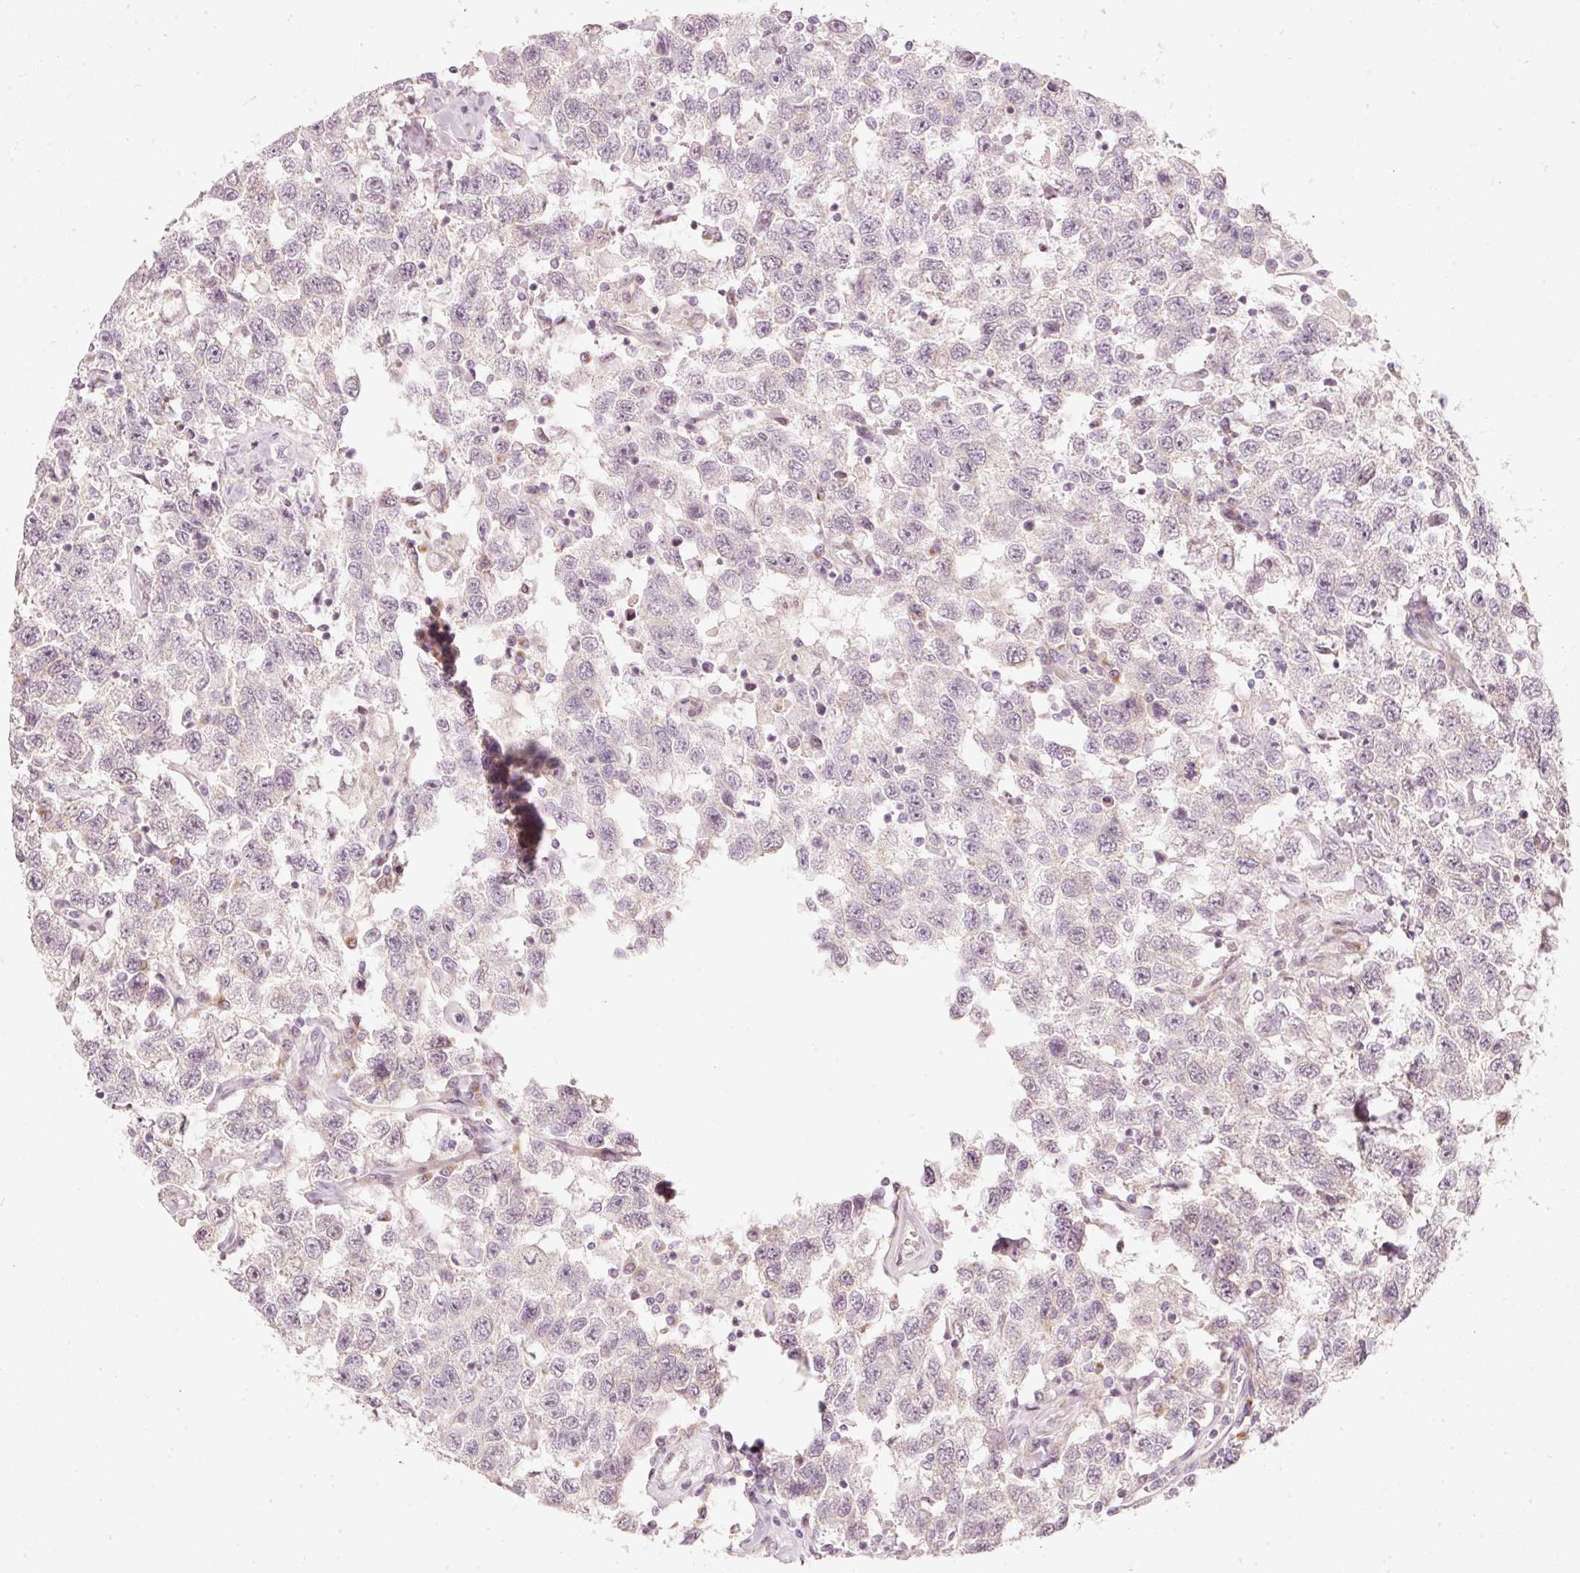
{"staining": {"intensity": "negative", "quantity": "none", "location": "none"}, "tissue": "testis cancer", "cell_type": "Tumor cells", "image_type": "cancer", "snomed": [{"axis": "morphology", "description": "Seminoma, NOS"}, {"axis": "topography", "description": "Testis"}], "caption": "IHC histopathology image of neoplastic tissue: testis cancer (seminoma) stained with DAB (3,3'-diaminobenzidine) demonstrates no significant protein positivity in tumor cells.", "gene": "SLC20A1", "patient": {"sex": "male", "age": 41}}